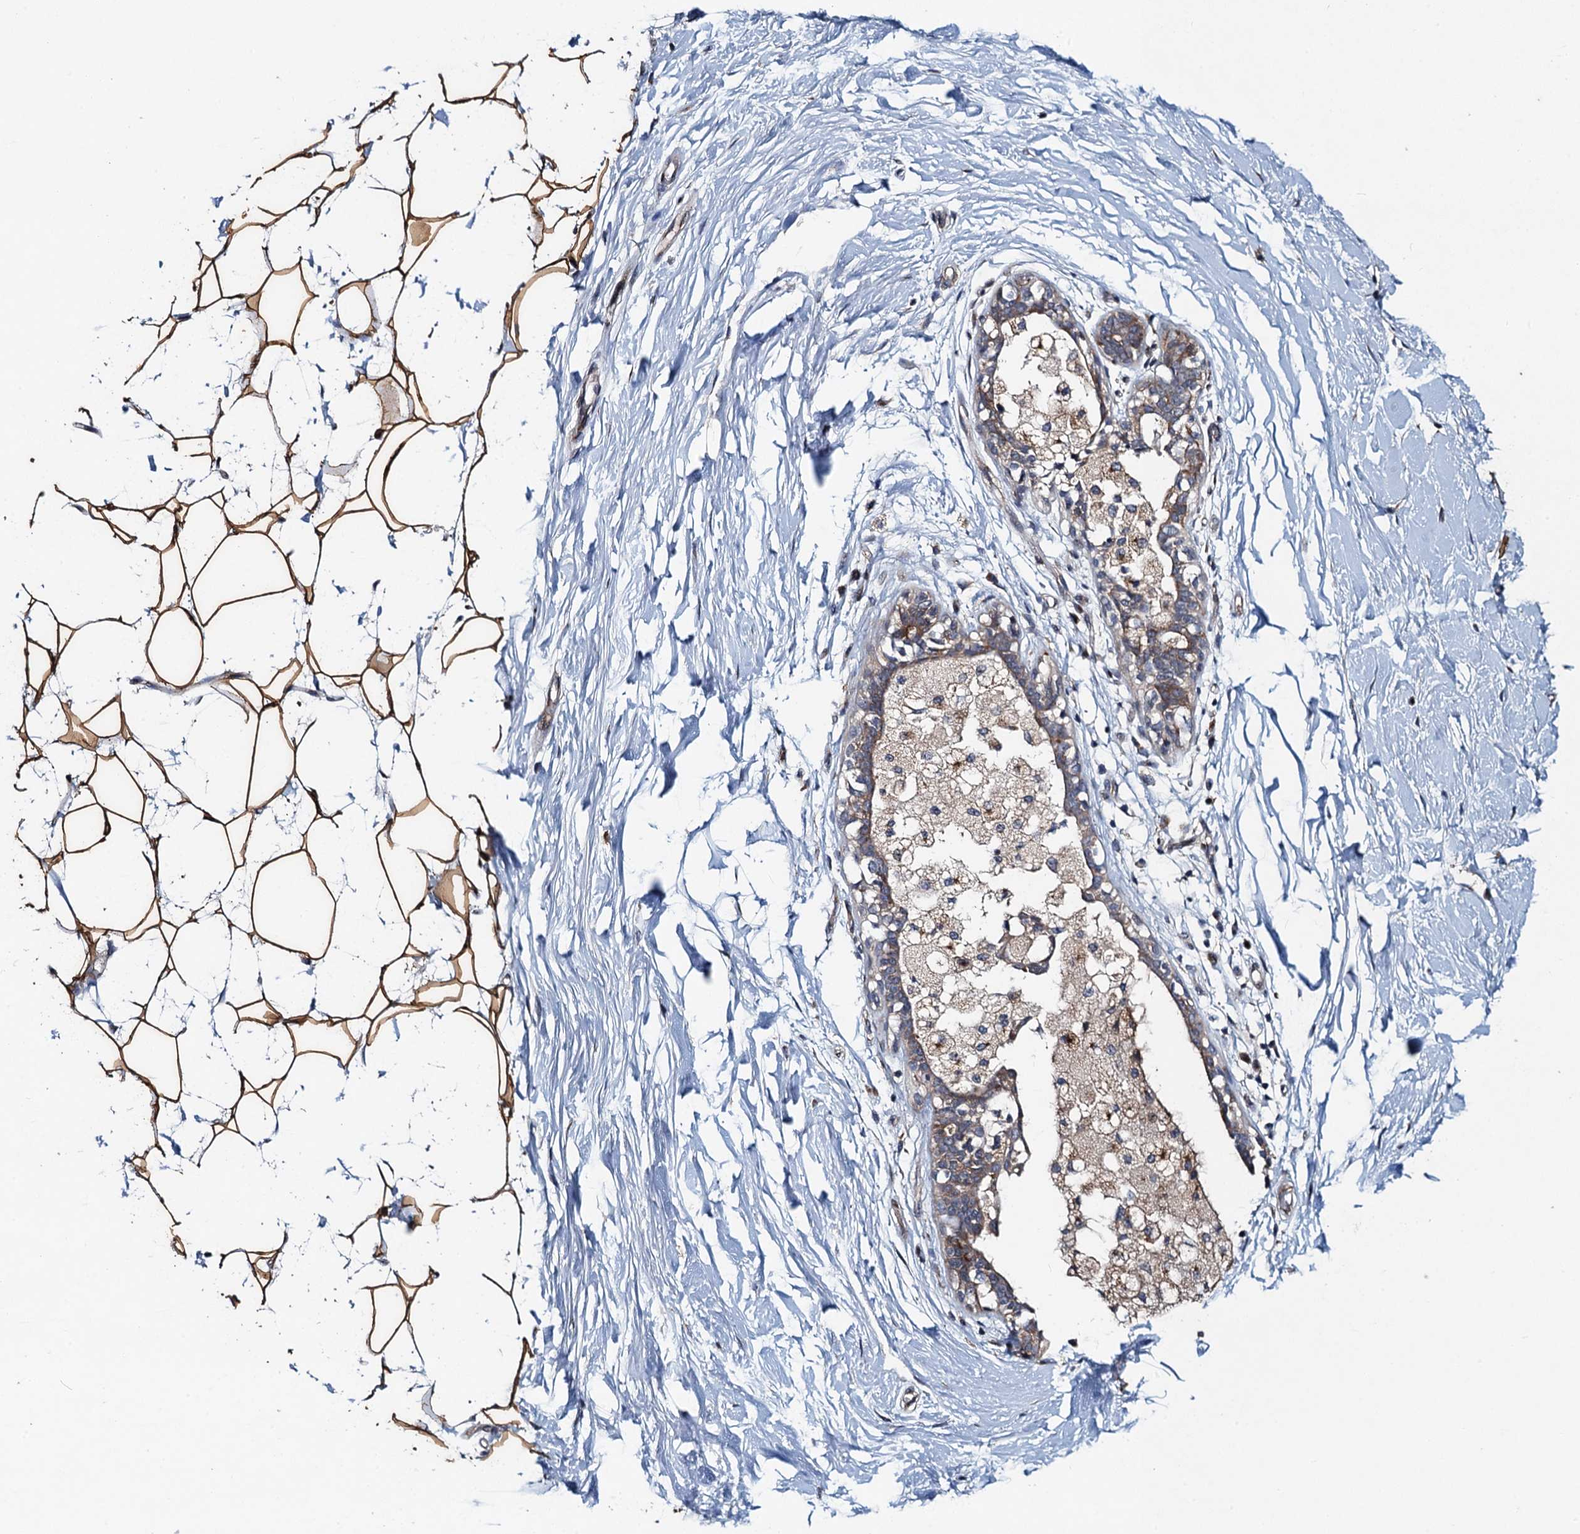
{"staining": {"intensity": "moderate", "quantity": ">75%", "location": "cytoplasmic/membranous"}, "tissue": "adipose tissue", "cell_type": "Adipocytes", "image_type": "normal", "snomed": [{"axis": "morphology", "description": "Normal tissue, NOS"}, {"axis": "topography", "description": "Breast"}], "caption": "Protein positivity by IHC displays moderate cytoplasmic/membranous positivity in approximately >75% of adipocytes in benign adipose tissue.", "gene": "NBEA", "patient": {"sex": "female", "age": 26}}